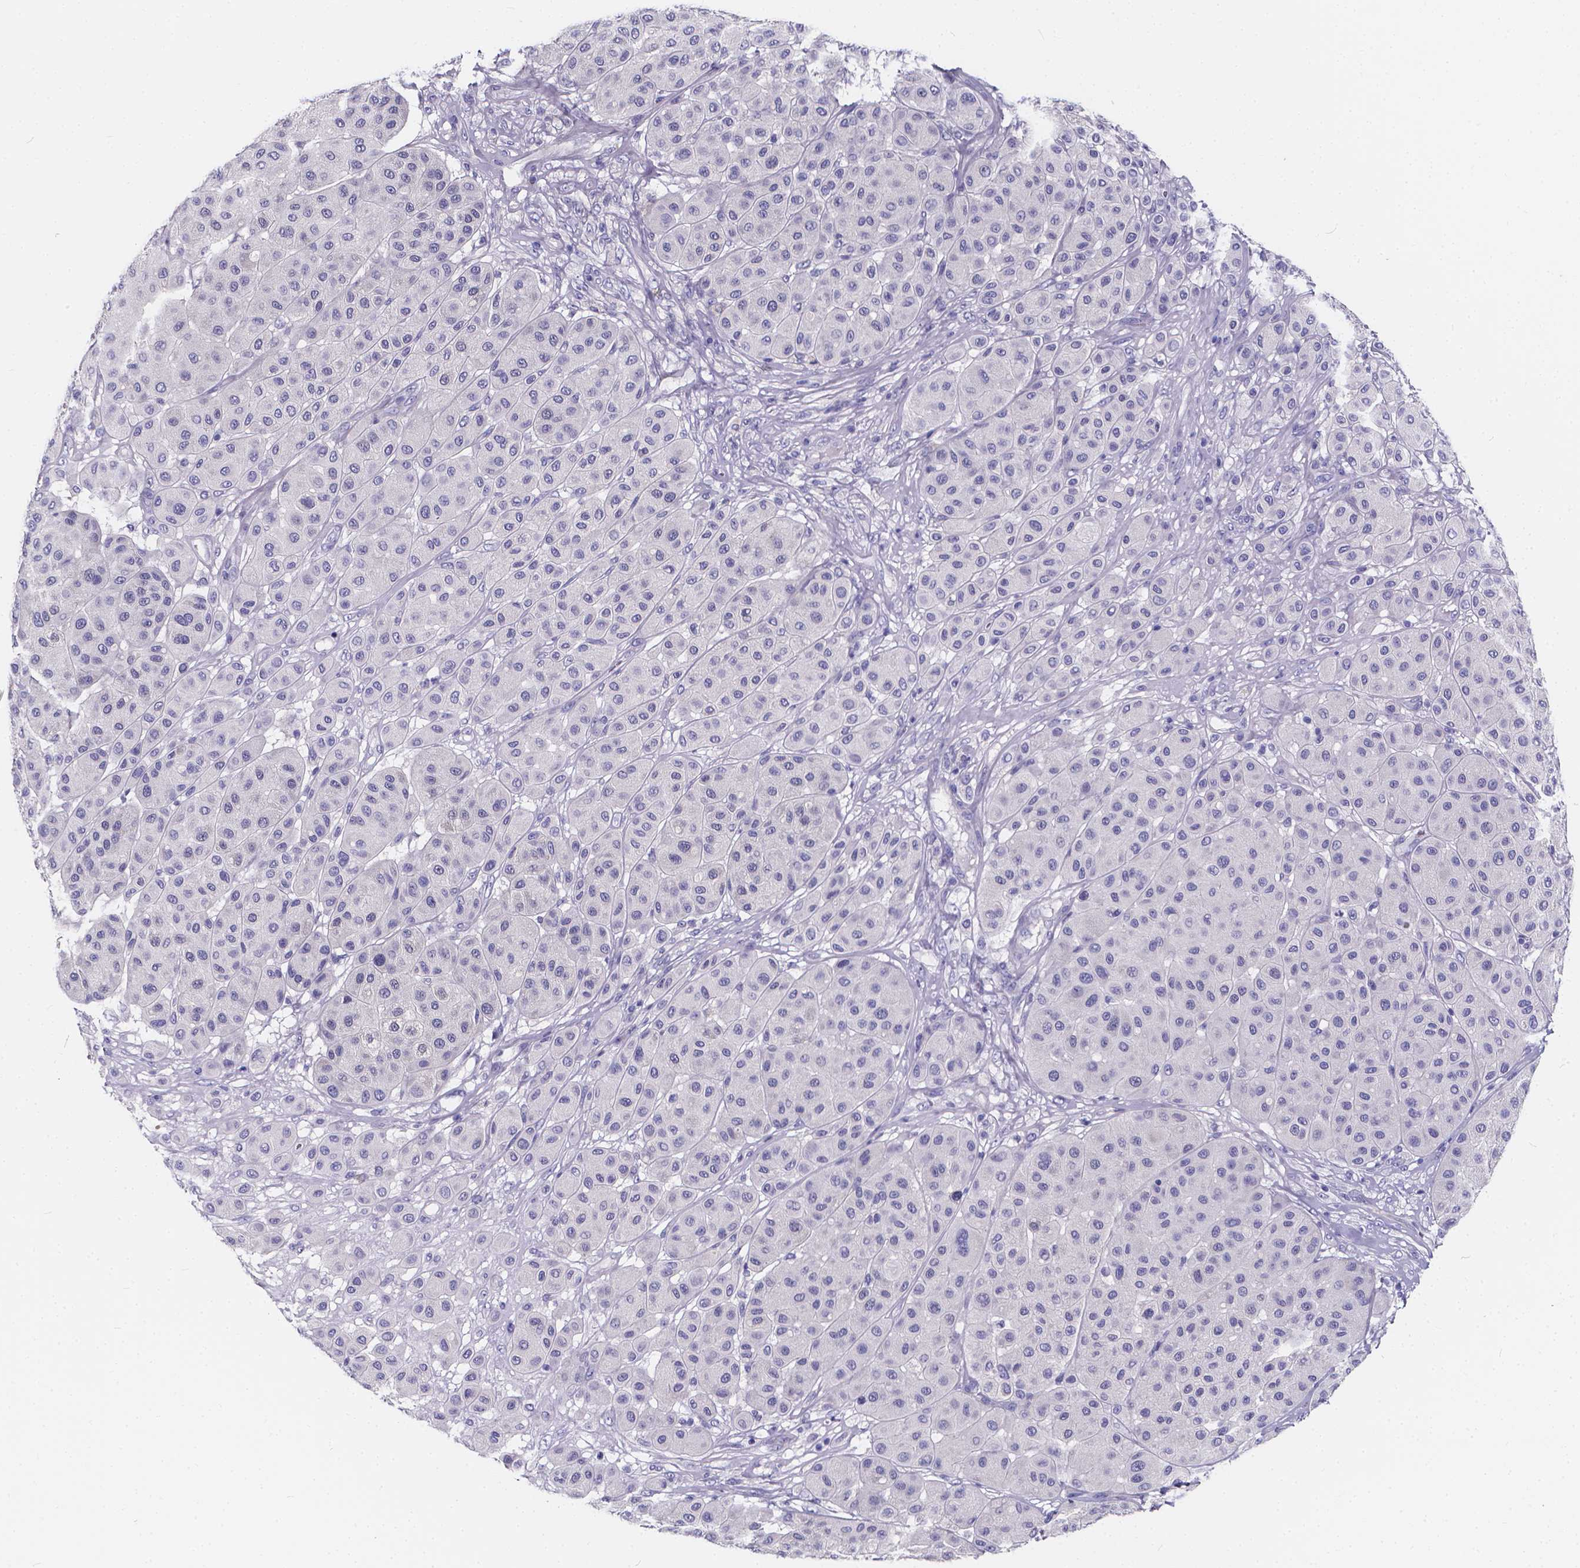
{"staining": {"intensity": "negative", "quantity": "none", "location": "none"}, "tissue": "melanoma", "cell_type": "Tumor cells", "image_type": "cancer", "snomed": [{"axis": "morphology", "description": "Malignant melanoma, Metastatic site"}, {"axis": "topography", "description": "Smooth muscle"}], "caption": "Melanoma was stained to show a protein in brown. There is no significant expression in tumor cells. (DAB immunohistochemistry (IHC) with hematoxylin counter stain).", "gene": "SPEF2", "patient": {"sex": "male", "age": 41}}